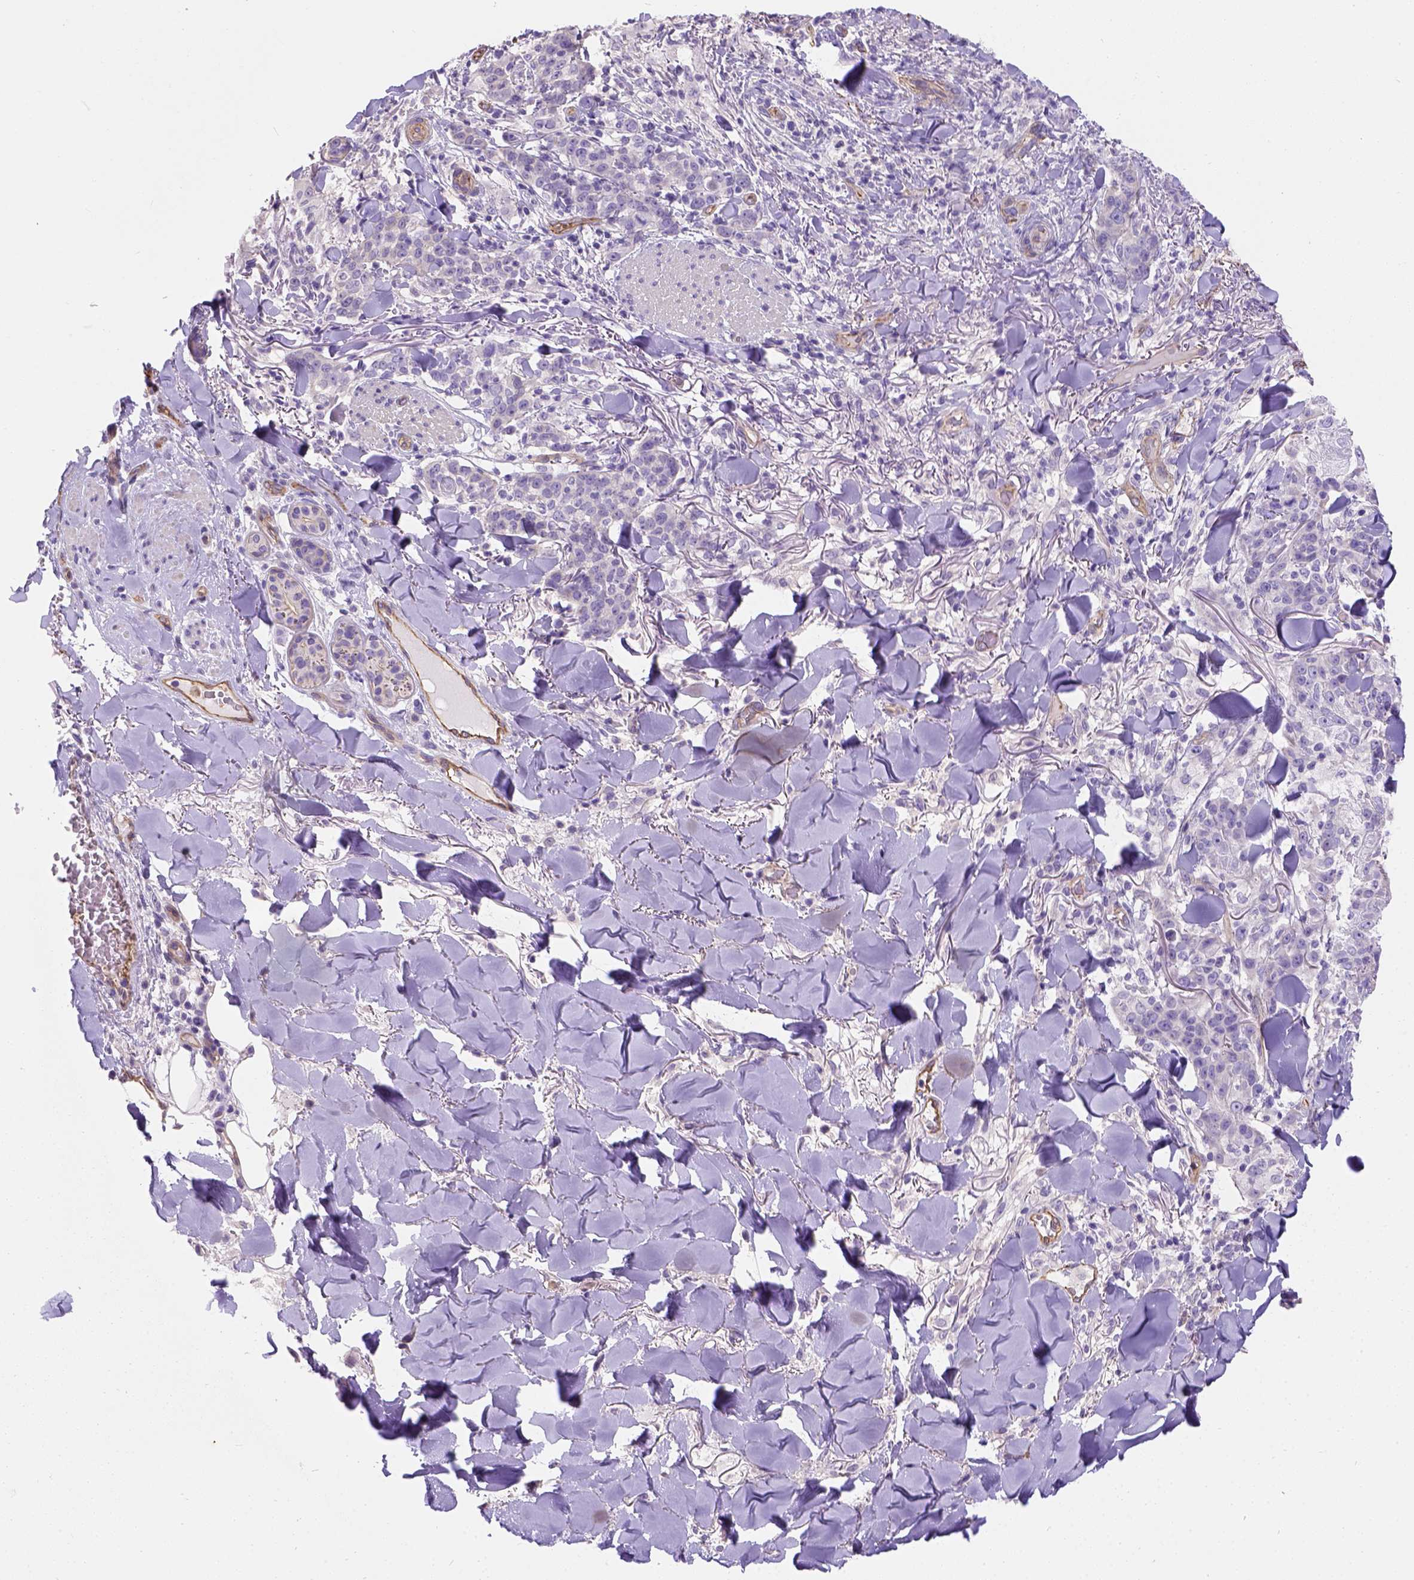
{"staining": {"intensity": "negative", "quantity": "none", "location": "none"}, "tissue": "skin cancer", "cell_type": "Tumor cells", "image_type": "cancer", "snomed": [{"axis": "morphology", "description": "Normal tissue, NOS"}, {"axis": "morphology", "description": "Squamous cell carcinoma, NOS"}, {"axis": "topography", "description": "Skin"}], "caption": "Photomicrograph shows no significant protein staining in tumor cells of skin cancer.", "gene": "PHF7", "patient": {"sex": "female", "age": 83}}